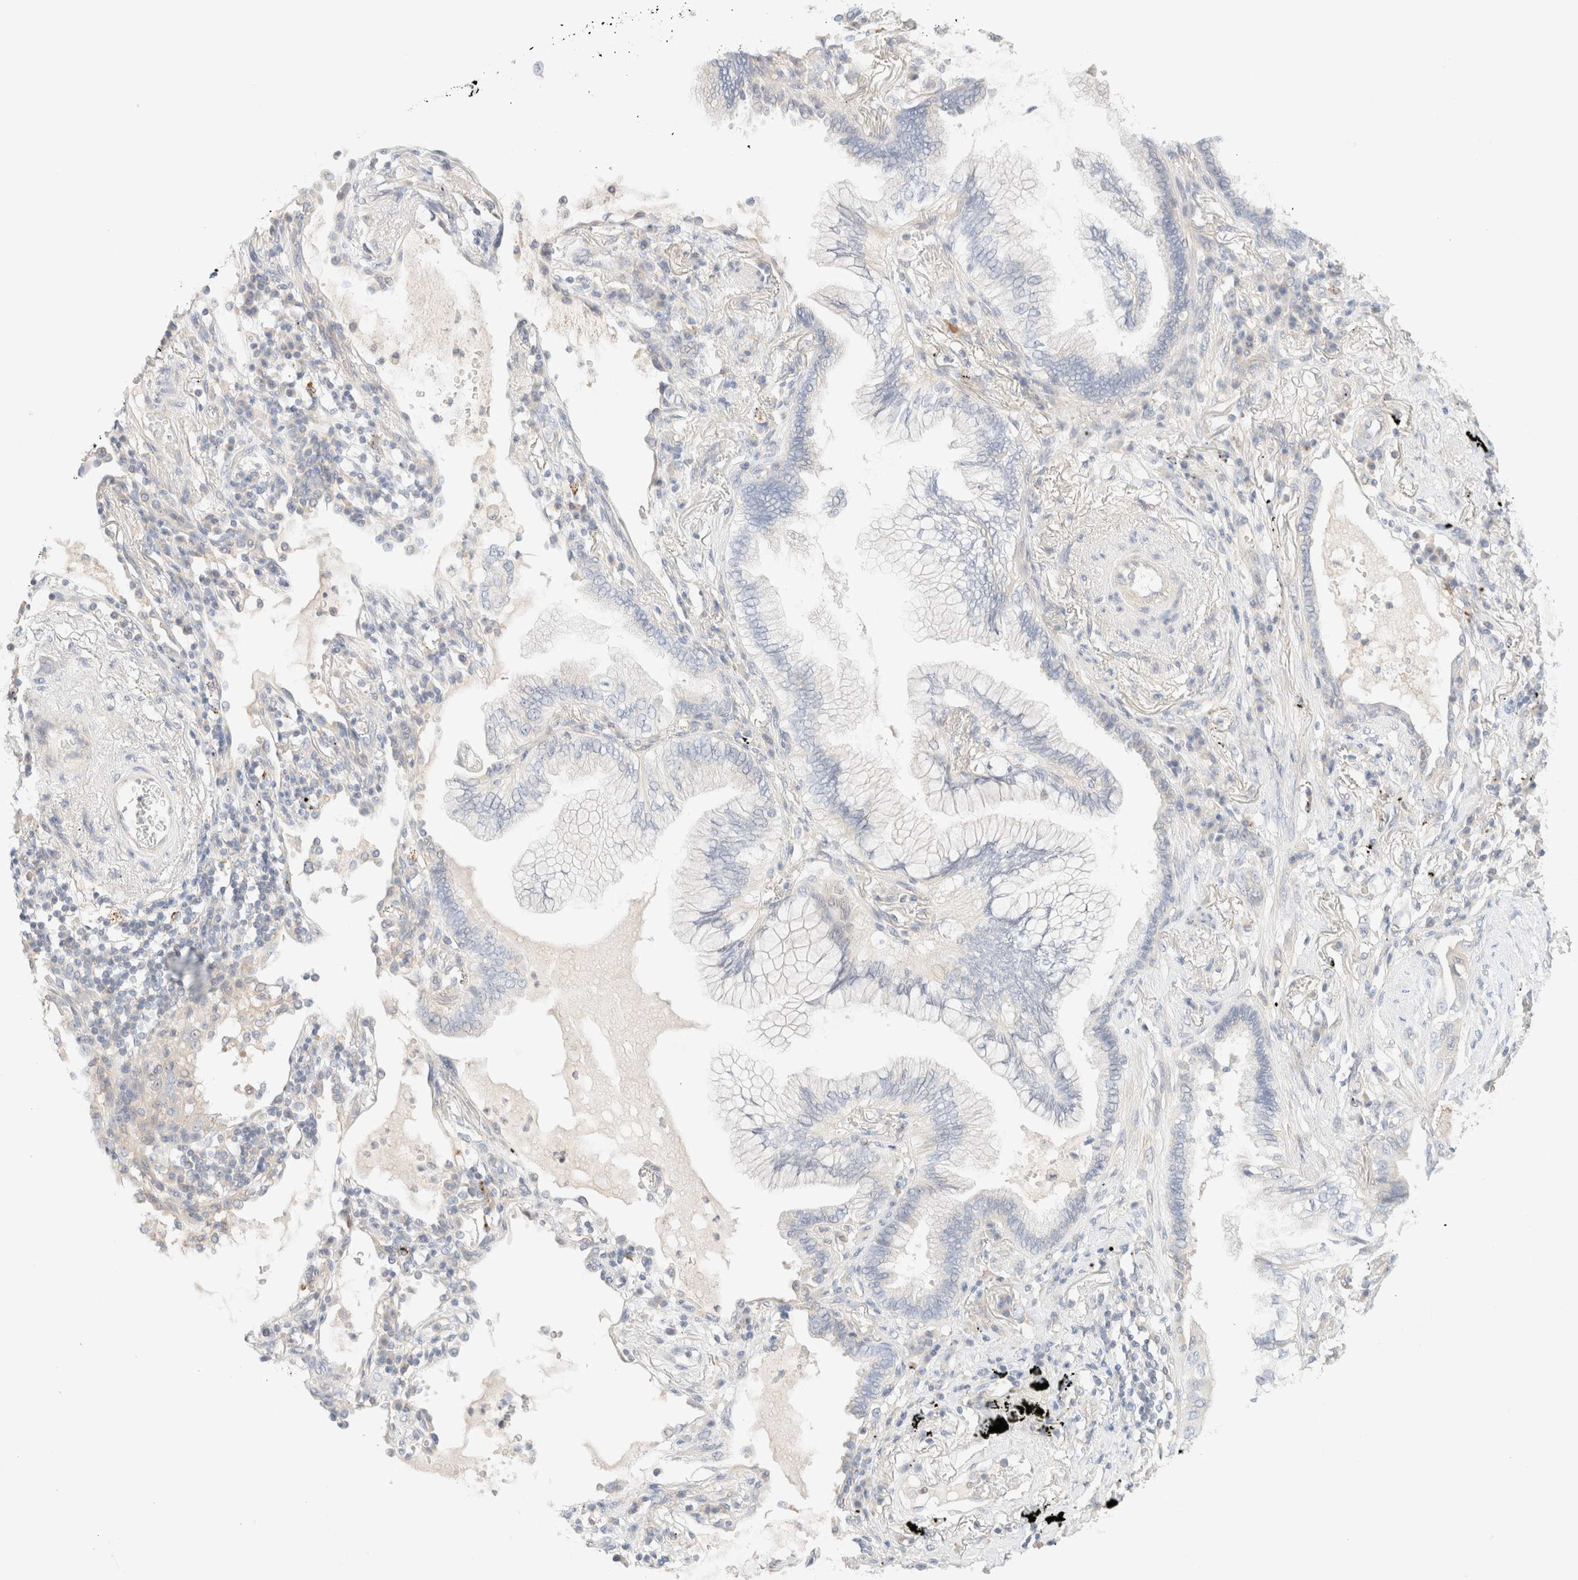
{"staining": {"intensity": "weak", "quantity": "<25%", "location": "cytoplasmic/membranous"}, "tissue": "lung cancer", "cell_type": "Tumor cells", "image_type": "cancer", "snomed": [{"axis": "morphology", "description": "Adenocarcinoma, NOS"}, {"axis": "topography", "description": "Lung"}], "caption": "Immunohistochemistry histopathology image of human lung adenocarcinoma stained for a protein (brown), which shows no staining in tumor cells. (DAB immunohistochemistry (IHC), high magnification).", "gene": "SARM1", "patient": {"sex": "female", "age": 70}}